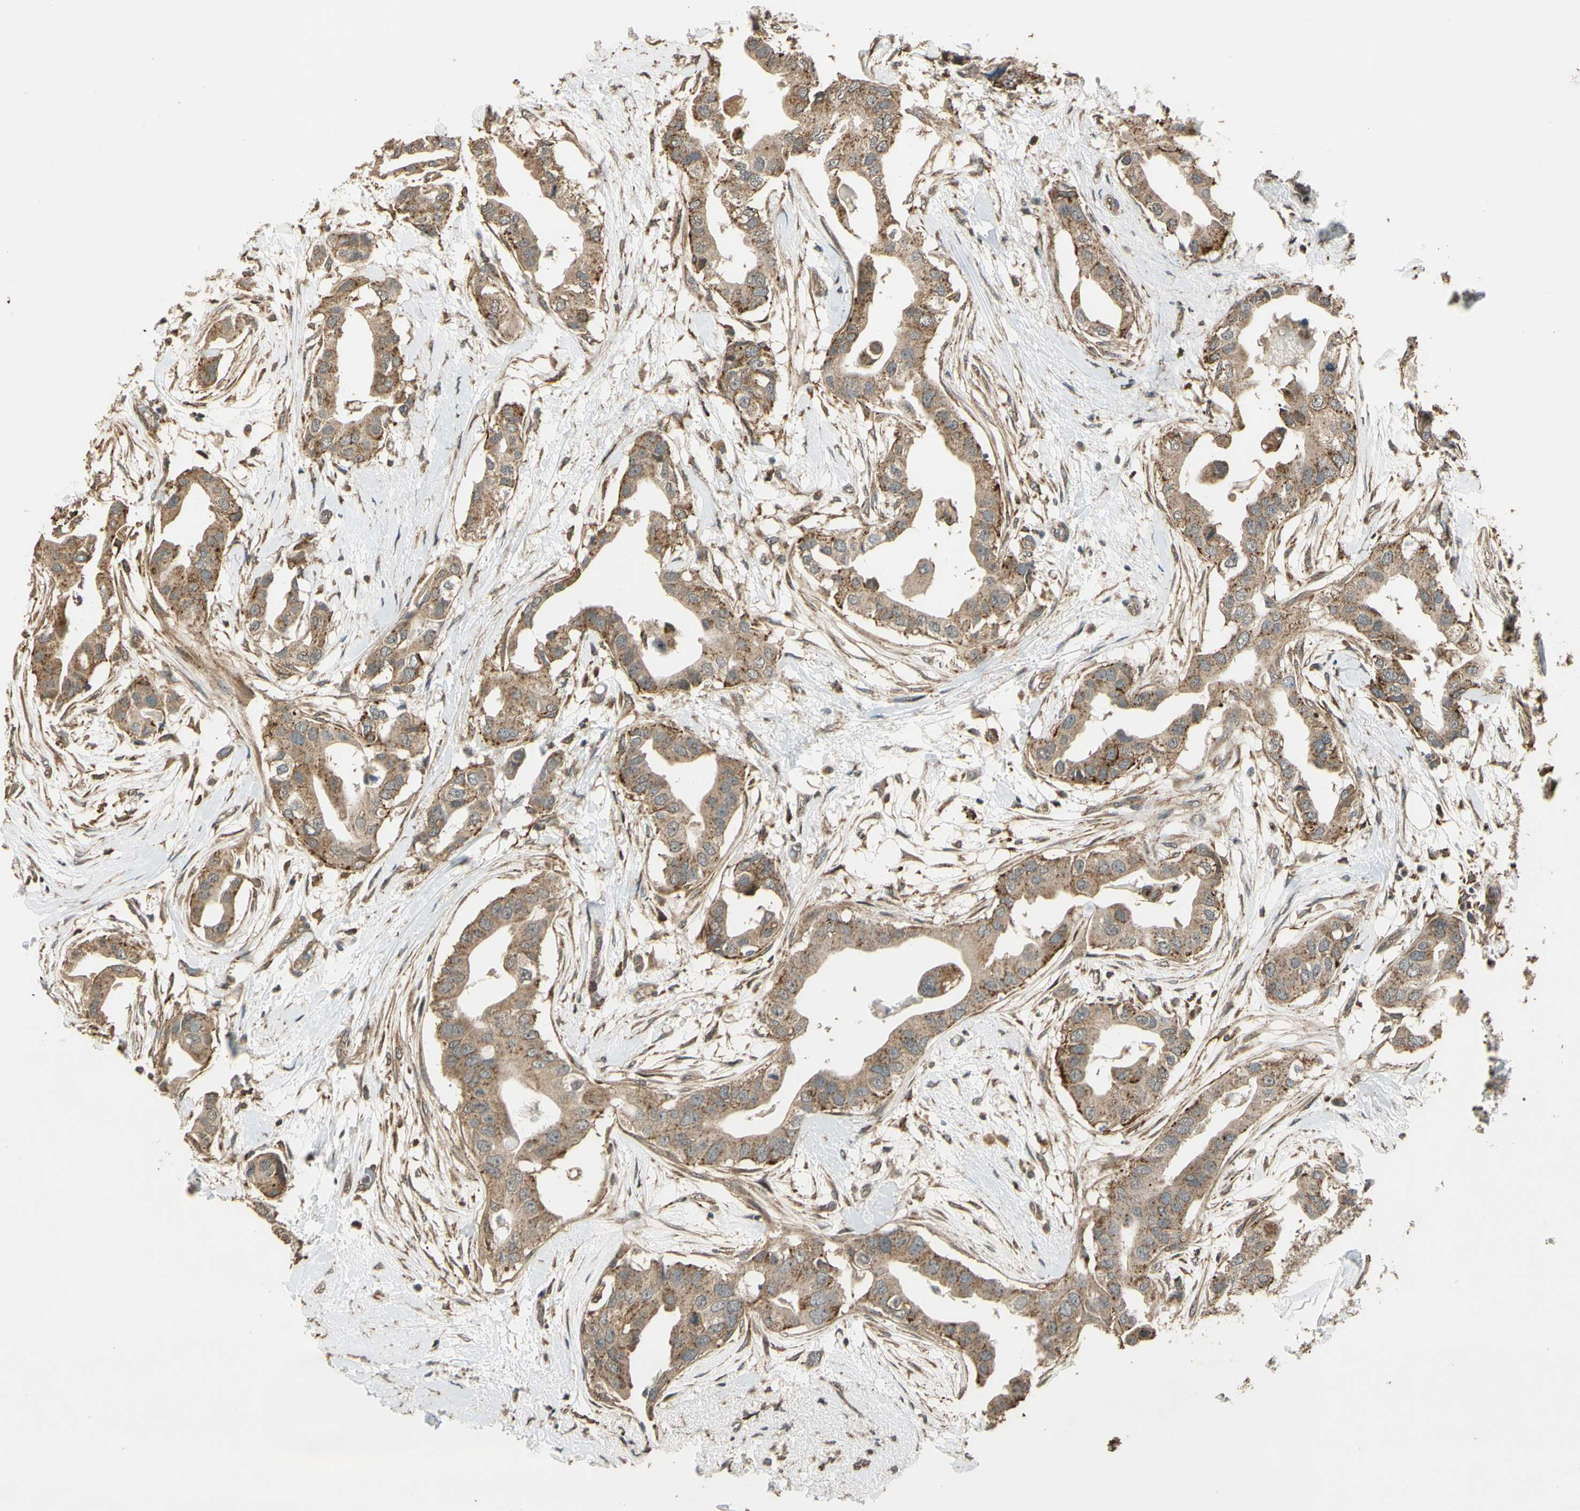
{"staining": {"intensity": "moderate", "quantity": ">75%", "location": "cytoplasmic/membranous"}, "tissue": "breast cancer", "cell_type": "Tumor cells", "image_type": "cancer", "snomed": [{"axis": "morphology", "description": "Duct carcinoma"}, {"axis": "topography", "description": "Breast"}], "caption": "This micrograph shows IHC staining of human breast cancer, with medium moderate cytoplasmic/membranous expression in about >75% of tumor cells.", "gene": "LAMTOR1", "patient": {"sex": "female", "age": 40}}